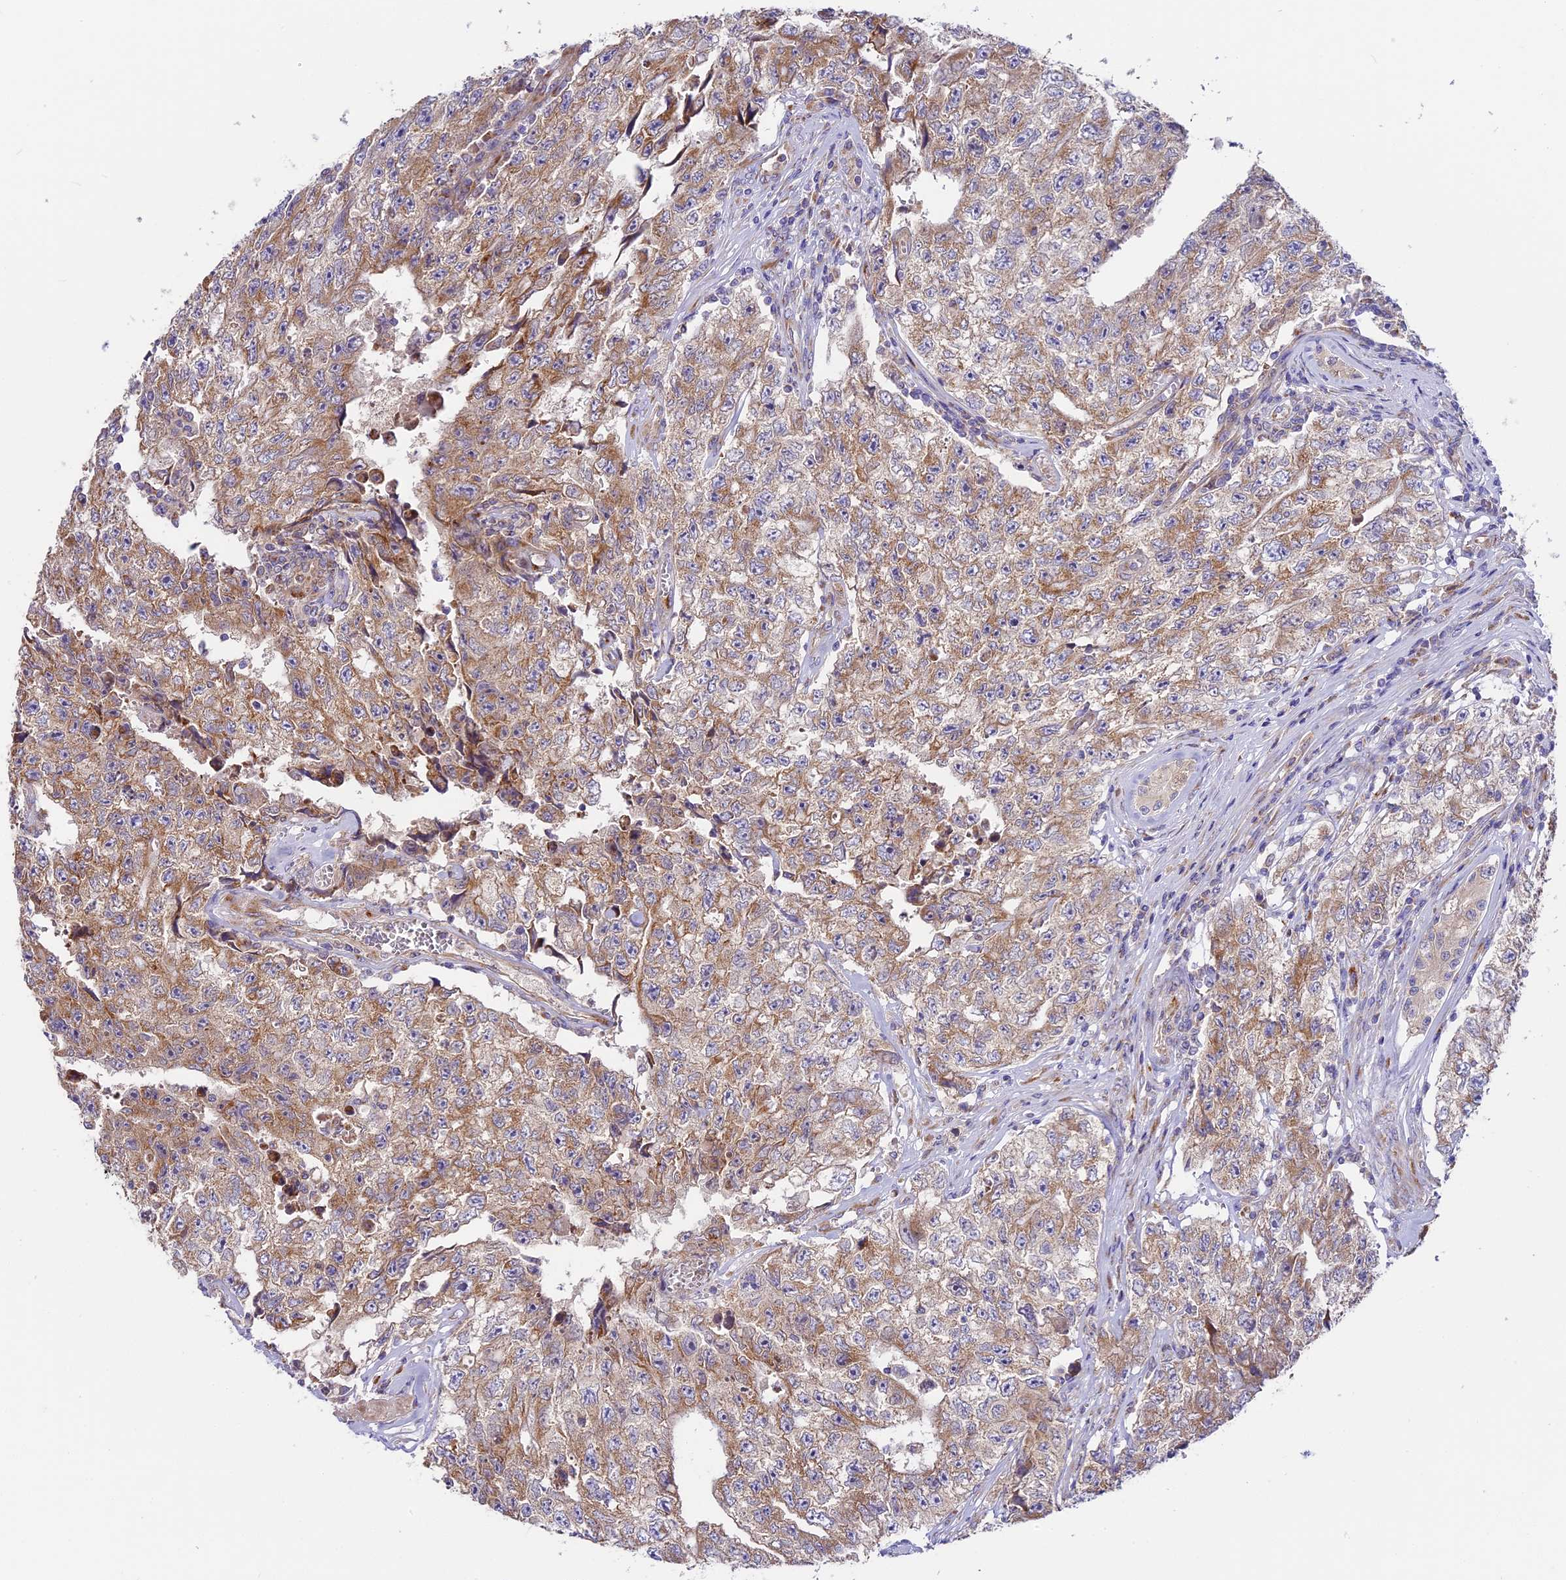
{"staining": {"intensity": "moderate", "quantity": "25%-75%", "location": "cytoplasmic/membranous"}, "tissue": "testis cancer", "cell_type": "Tumor cells", "image_type": "cancer", "snomed": [{"axis": "morphology", "description": "Carcinoma, Embryonal, NOS"}, {"axis": "topography", "description": "Testis"}], "caption": "Testis embryonal carcinoma tissue reveals moderate cytoplasmic/membranous staining in approximately 25%-75% of tumor cells, visualized by immunohistochemistry.", "gene": "MRAS", "patient": {"sex": "male", "age": 17}}